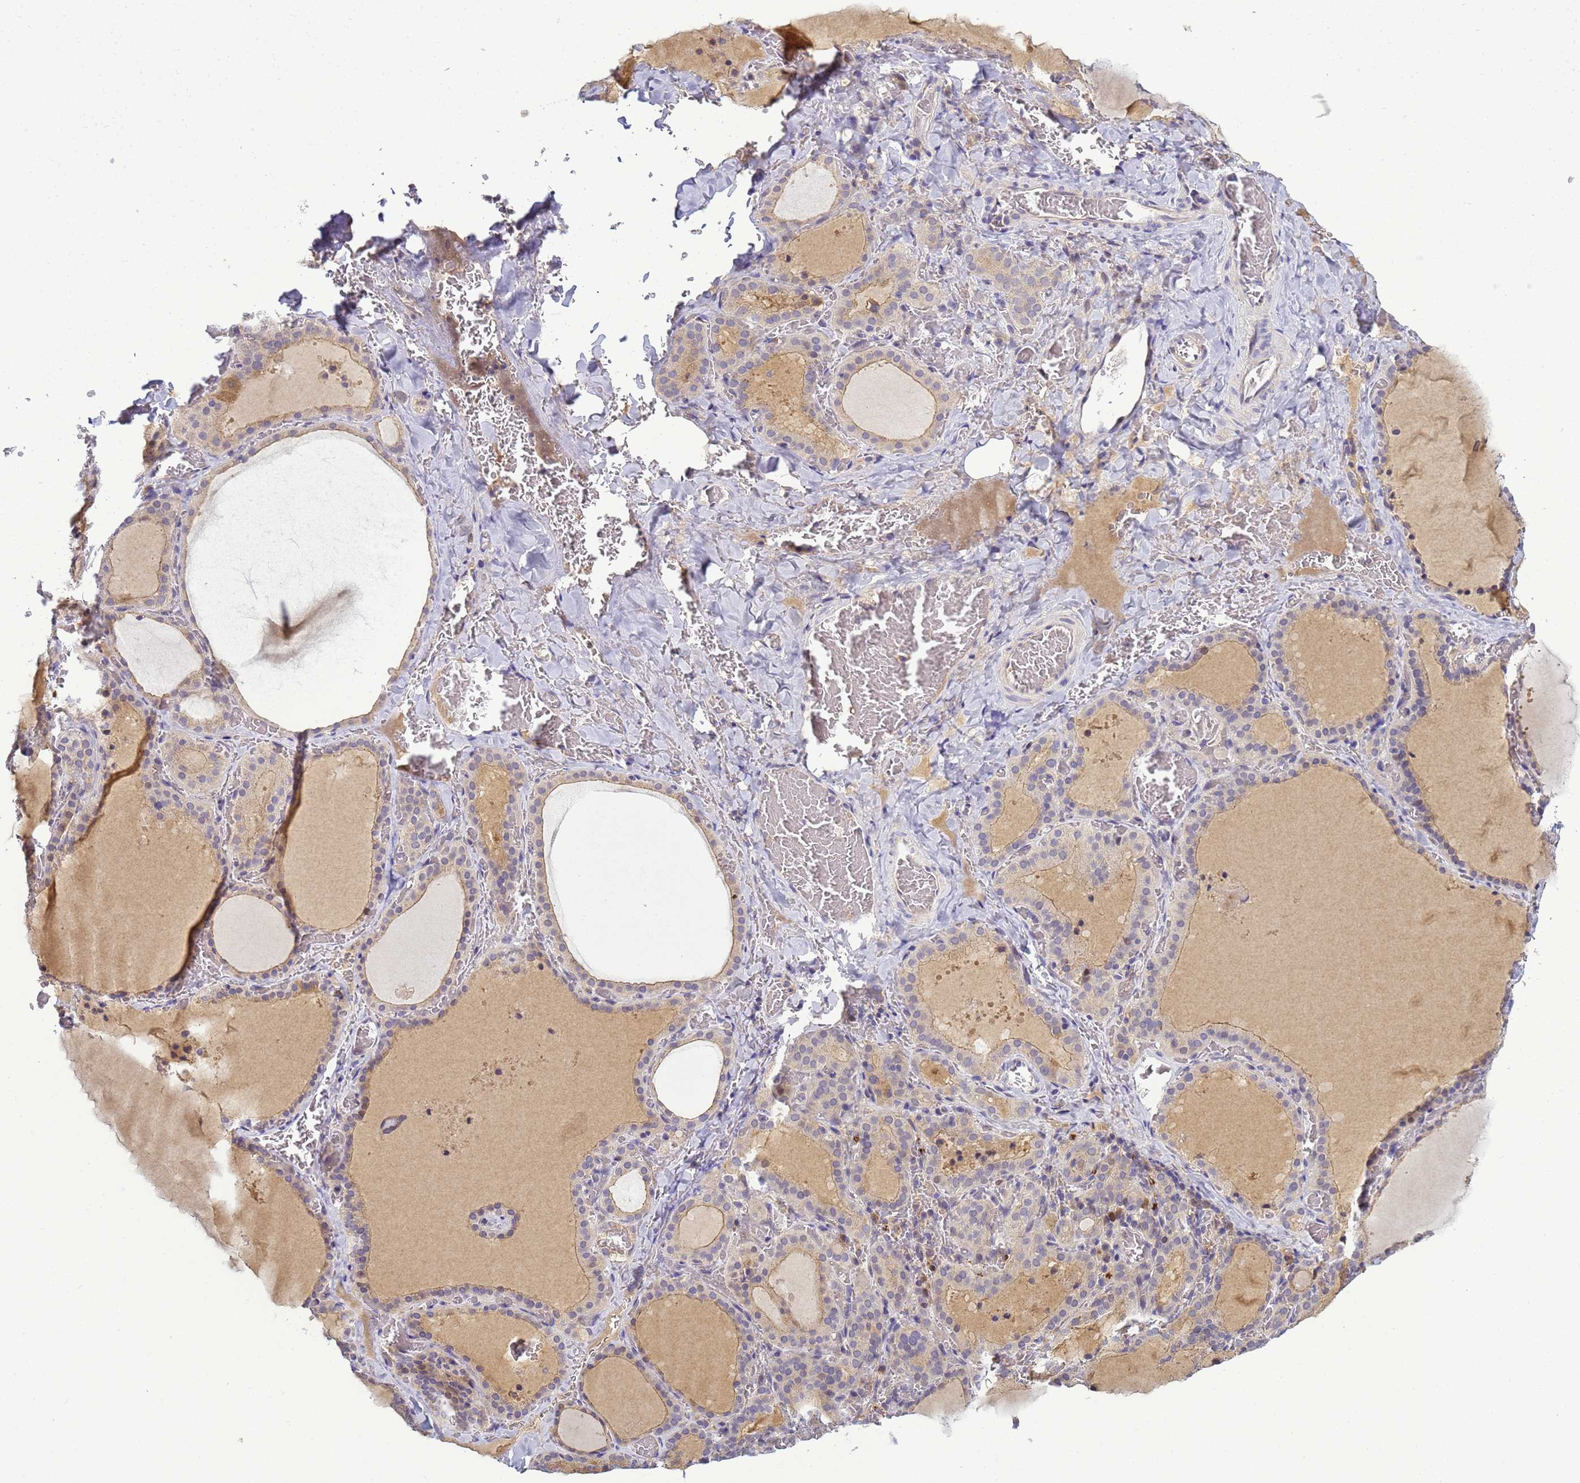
{"staining": {"intensity": "moderate", "quantity": "25%-75%", "location": "cytoplasmic/membranous"}, "tissue": "thyroid gland", "cell_type": "Glandular cells", "image_type": "normal", "snomed": [{"axis": "morphology", "description": "Normal tissue, NOS"}, {"axis": "topography", "description": "Thyroid gland"}], "caption": "DAB (3,3'-diaminobenzidine) immunohistochemical staining of normal human thyroid gland shows moderate cytoplasmic/membranous protein positivity in approximately 25%-75% of glandular cells.", "gene": "TMEM74B", "patient": {"sex": "female", "age": 39}}